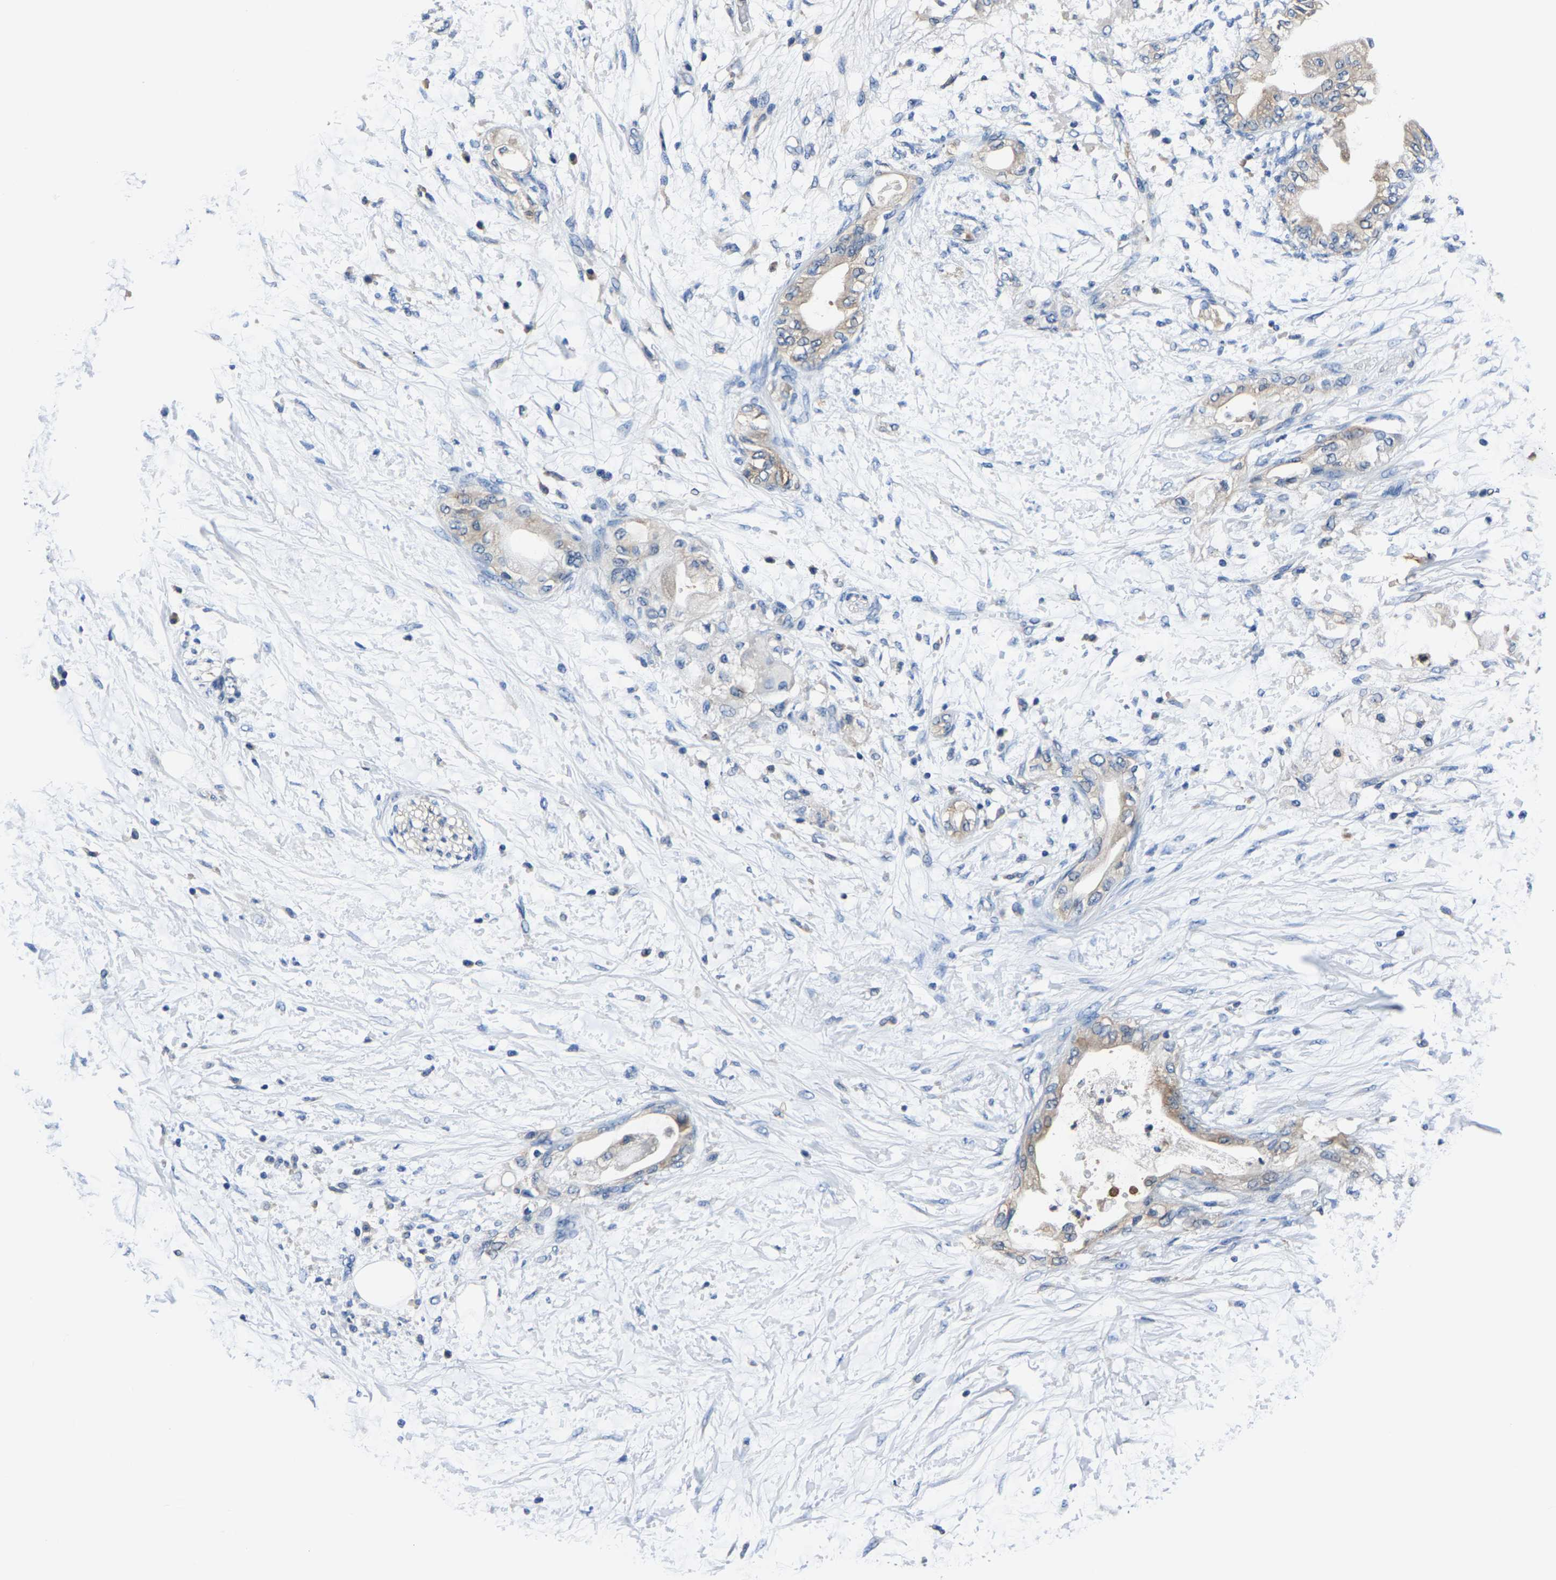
{"staining": {"intensity": "negative", "quantity": "none", "location": "none"}, "tissue": "adipose tissue", "cell_type": "Adipocytes", "image_type": "normal", "snomed": [{"axis": "morphology", "description": "Normal tissue, NOS"}, {"axis": "morphology", "description": "Adenocarcinoma, NOS"}, {"axis": "topography", "description": "Duodenum"}, {"axis": "topography", "description": "Peripheral nerve tissue"}], "caption": "Immunohistochemistry photomicrograph of normal adipose tissue: adipose tissue stained with DAB shows no significant protein positivity in adipocytes.", "gene": "ALDOB", "patient": {"sex": "female", "age": 60}}